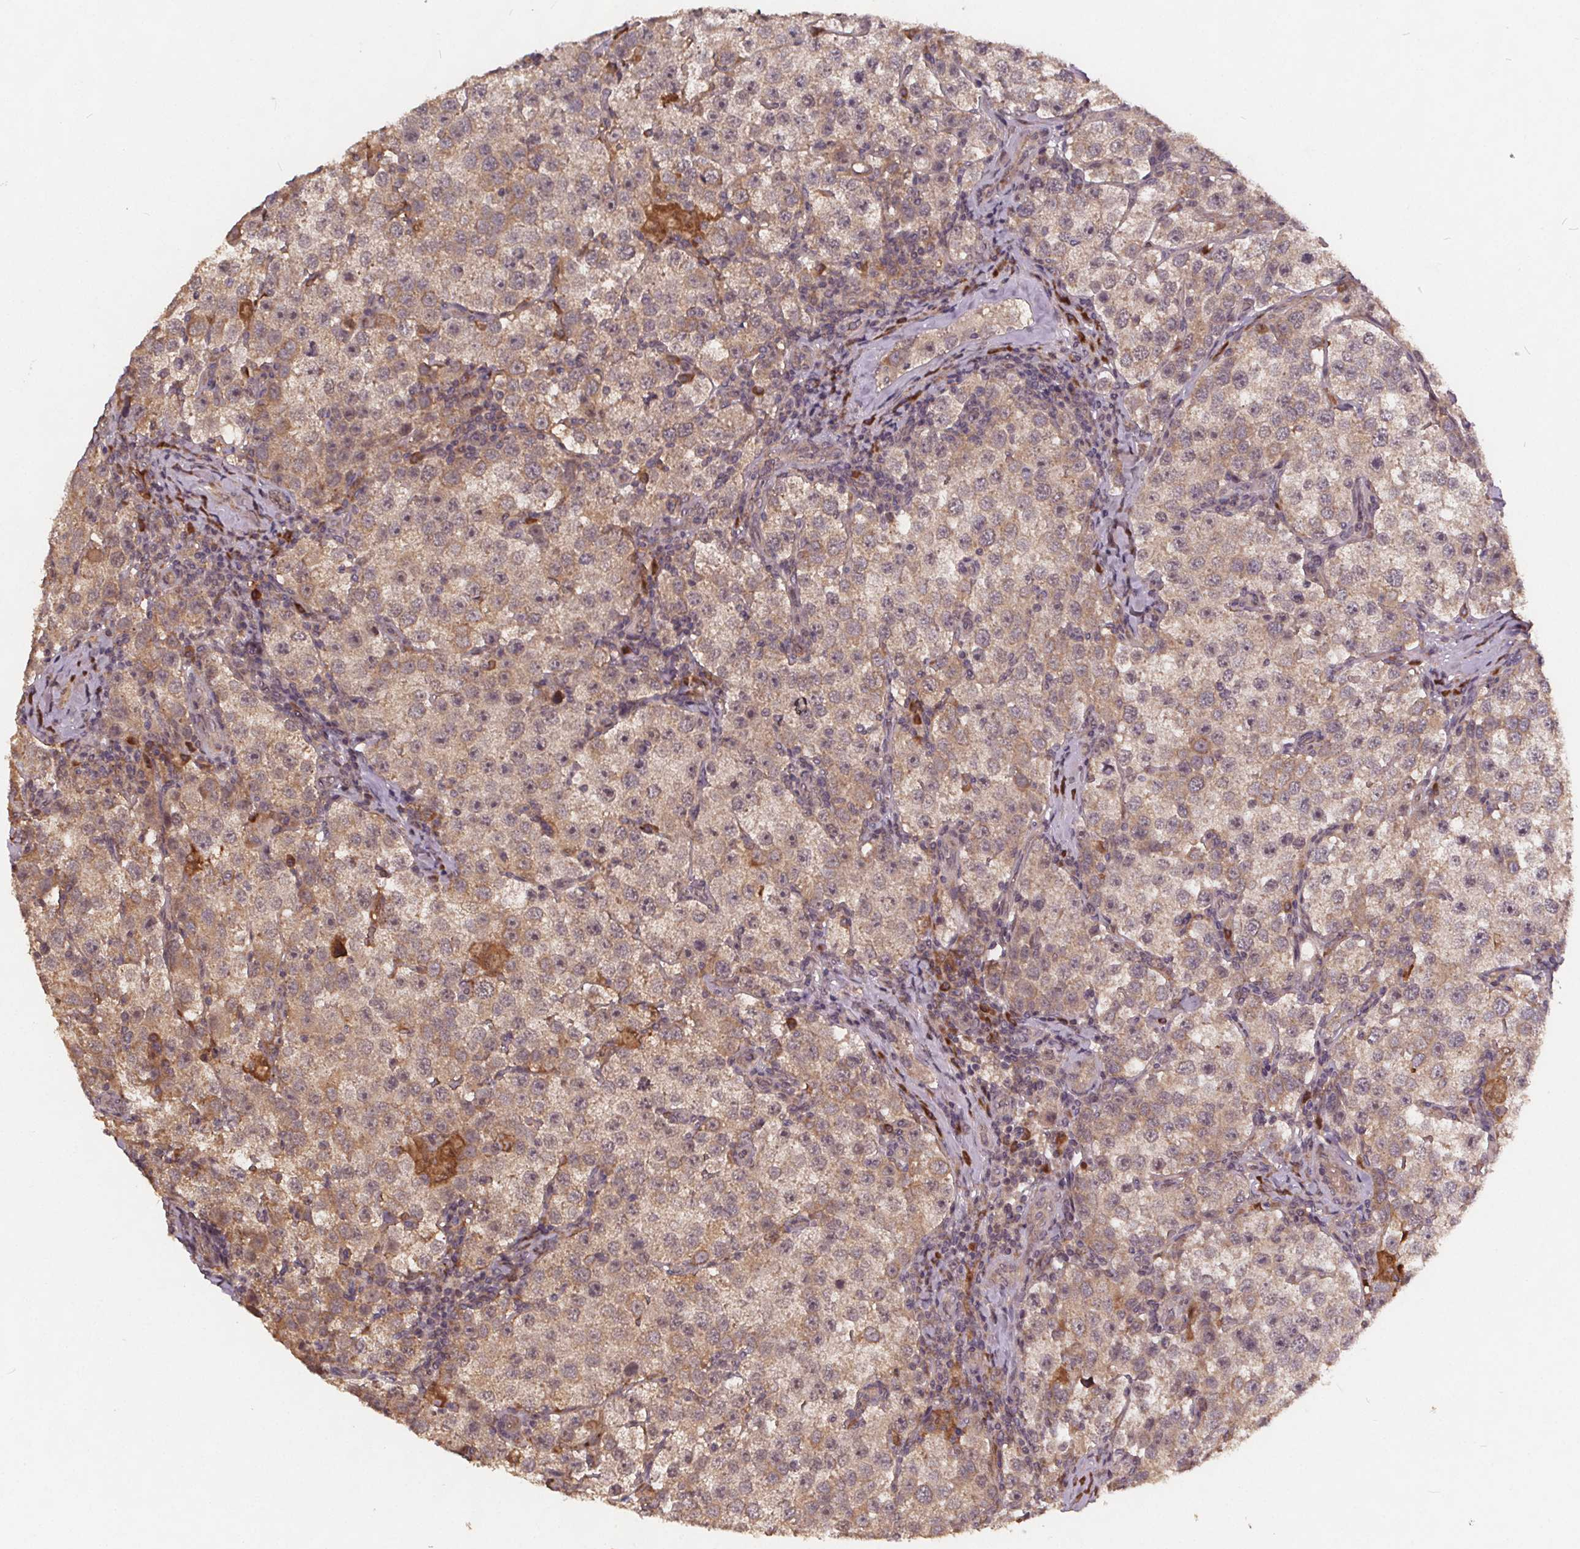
{"staining": {"intensity": "weak", "quantity": "25%-75%", "location": "cytoplasmic/membranous"}, "tissue": "testis cancer", "cell_type": "Tumor cells", "image_type": "cancer", "snomed": [{"axis": "morphology", "description": "Seminoma, NOS"}, {"axis": "topography", "description": "Testis"}], "caption": "Protein expression analysis of human testis seminoma reveals weak cytoplasmic/membranous positivity in approximately 25%-75% of tumor cells.", "gene": "USP9X", "patient": {"sex": "male", "age": 37}}